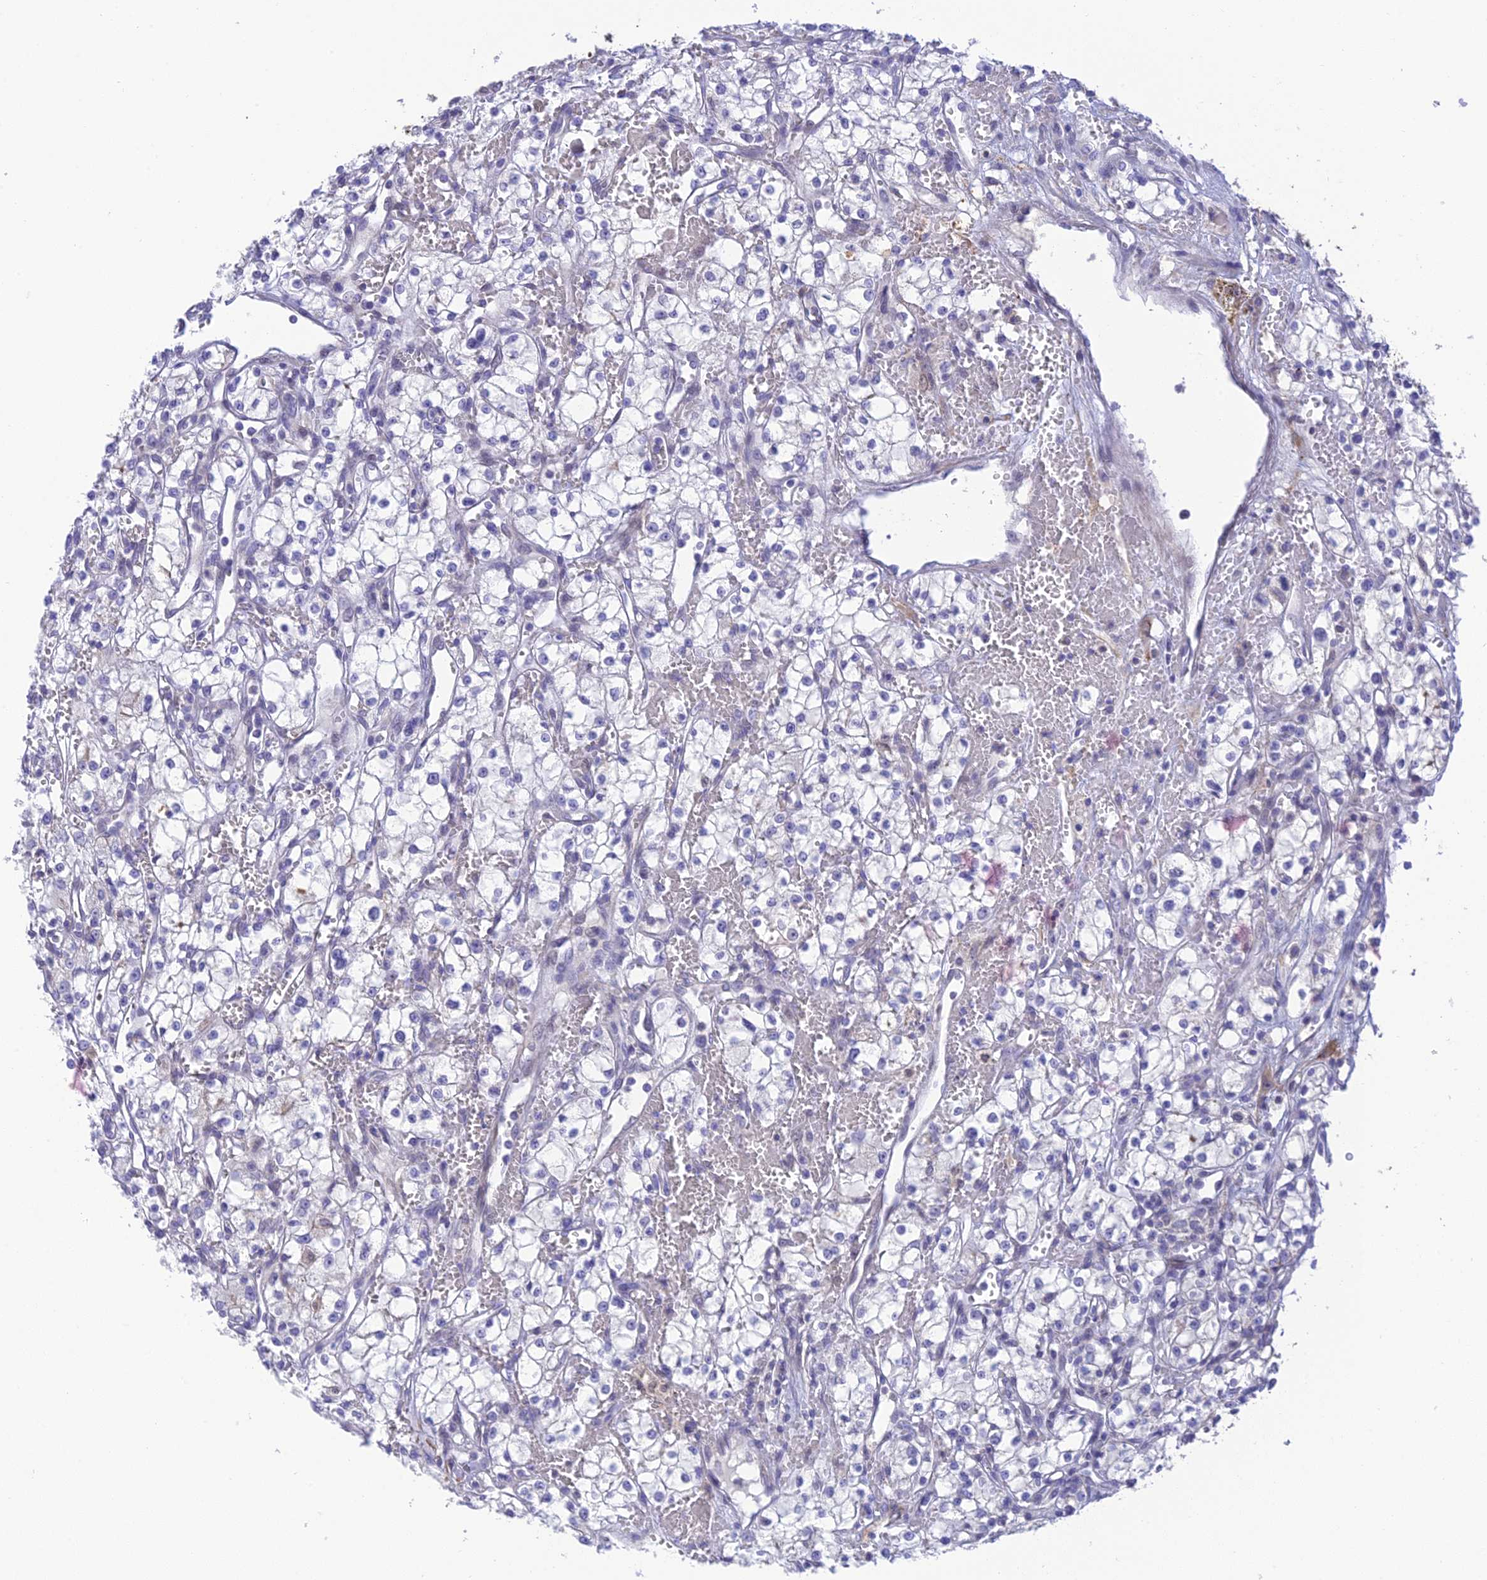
{"staining": {"intensity": "negative", "quantity": "none", "location": "none"}, "tissue": "renal cancer", "cell_type": "Tumor cells", "image_type": "cancer", "snomed": [{"axis": "morphology", "description": "Adenocarcinoma, NOS"}, {"axis": "topography", "description": "Kidney"}], "caption": "Human renal cancer (adenocarcinoma) stained for a protein using IHC demonstrates no expression in tumor cells.", "gene": "BMT2", "patient": {"sex": "male", "age": 59}}